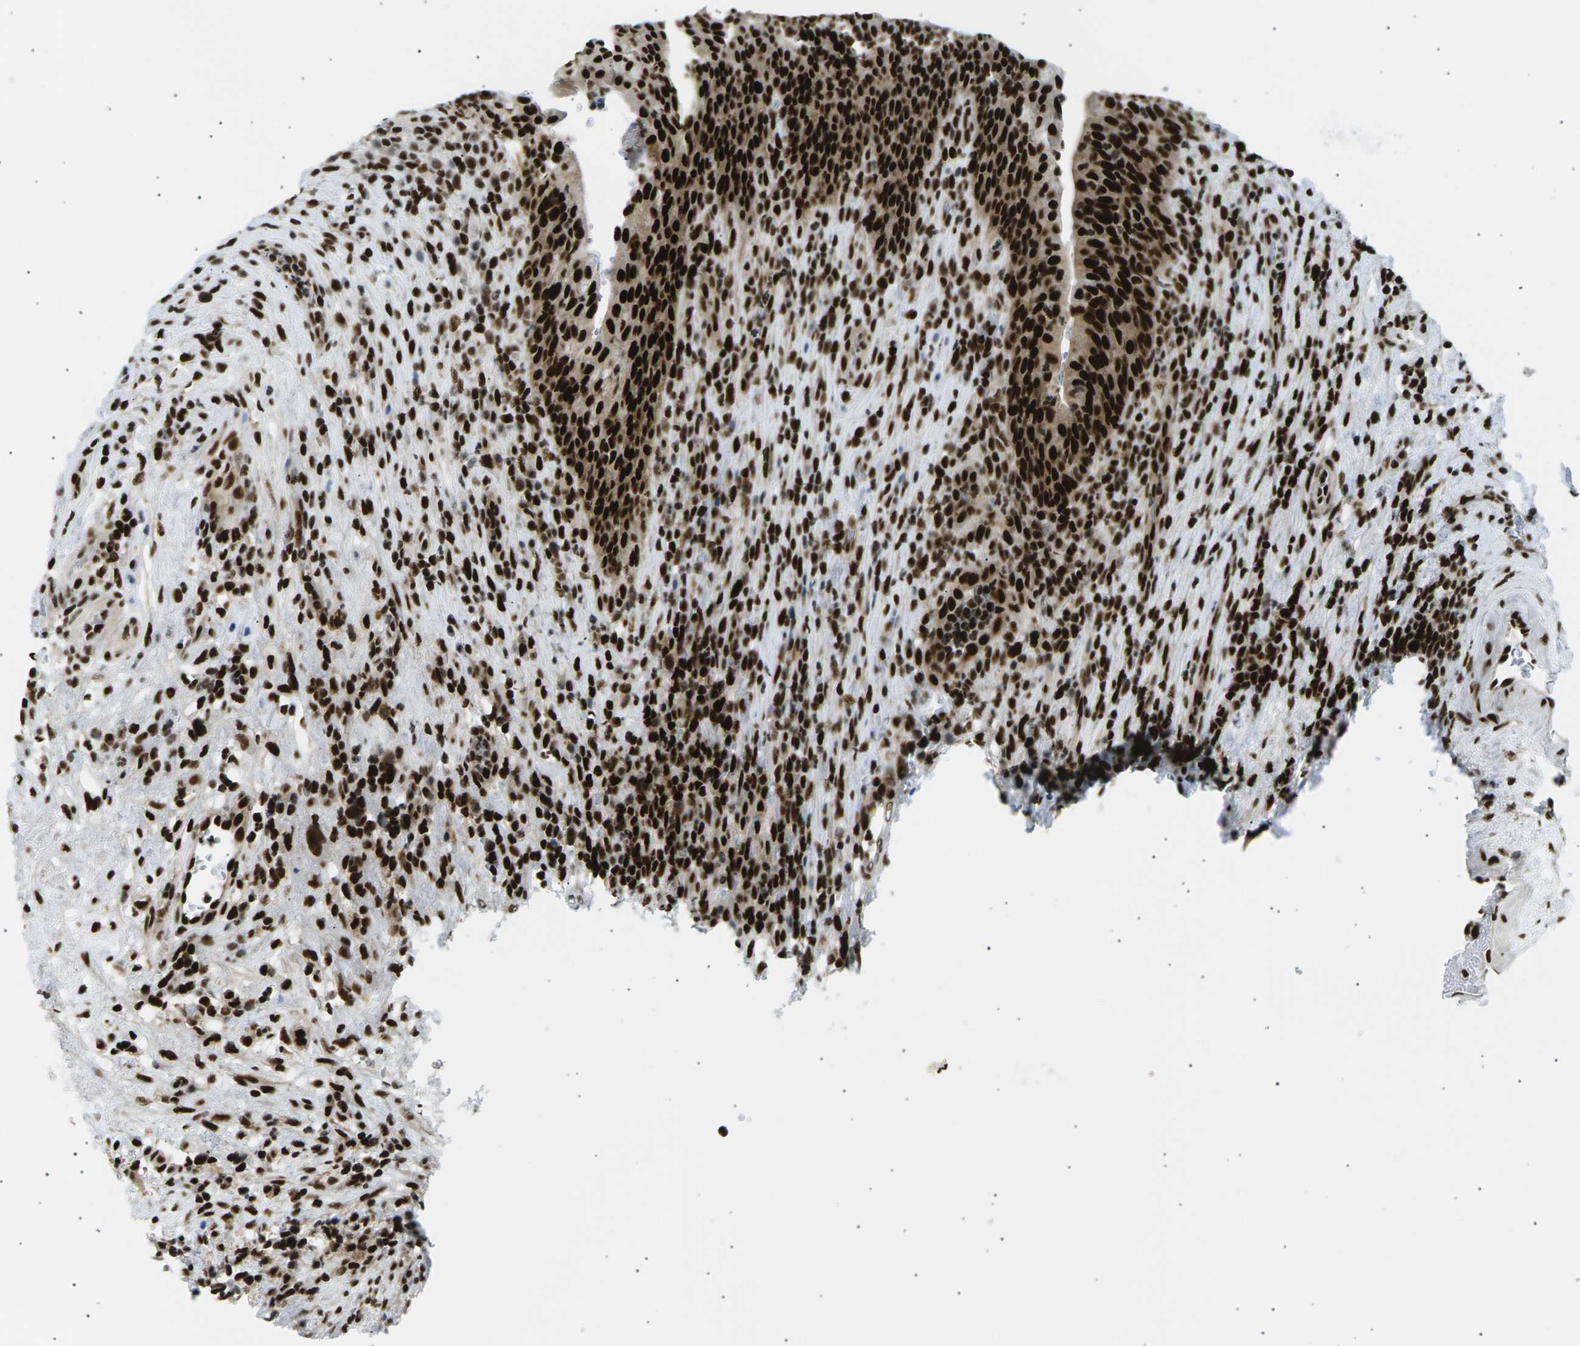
{"staining": {"intensity": "strong", "quantity": ">75%", "location": "nuclear"}, "tissue": "urothelial cancer", "cell_type": "Tumor cells", "image_type": "cancer", "snomed": [{"axis": "morphology", "description": "Urothelial carcinoma, Low grade"}, {"axis": "topography", "description": "Urinary bladder"}], "caption": "Immunohistochemical staining of urothelial carcinoma (low-grade) demonstrates strong nuclear protein expression in about >75% of tumor cells.", "gene": "RPA2", "patient": {"sex": "female", "age": 75}}